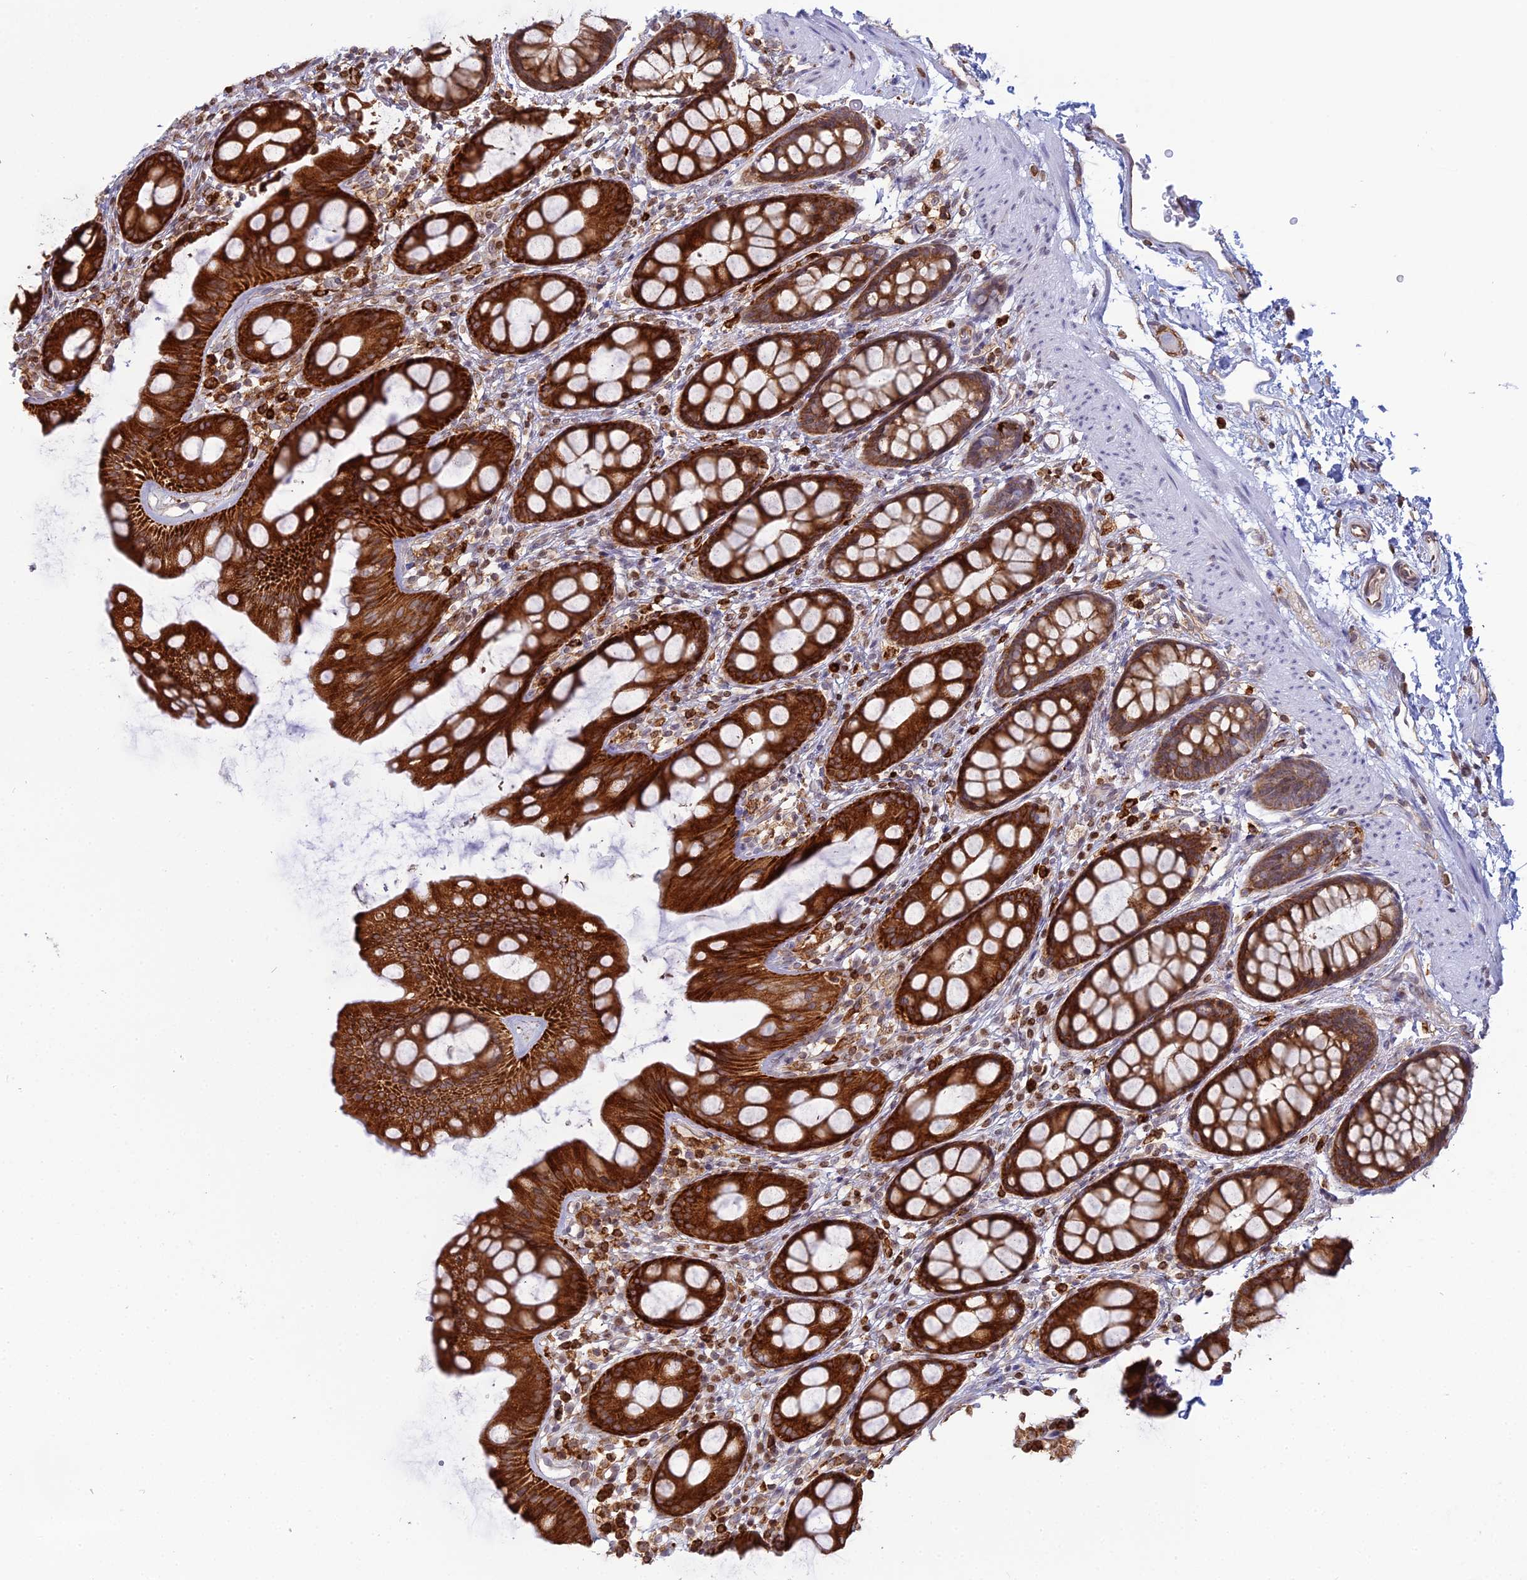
{"staining": {"intensity": "strong", "quantity": ">75%", "location": "cytoplasmic/membranous"}, "tissue": "rectum", "cell_type": "Glandular cells", "image_type": "normal", "snomed": [{"axis": "morphology", "description": "Normal tissue, NOS"}, {"axis": "topography", "description": "Rectum"}], "caption": "DAB (3,3'-diaminobenzidine) immunohistochemical staining of normal human rectum reveals strong cytoplasmic/membranous protein positivity in about >75% of glandular cells. (brown staining indicates protein expression, while blue staining denotes nuclei).", "gene": "APOBR", "patient": {"sex": "female", "age": 65}}